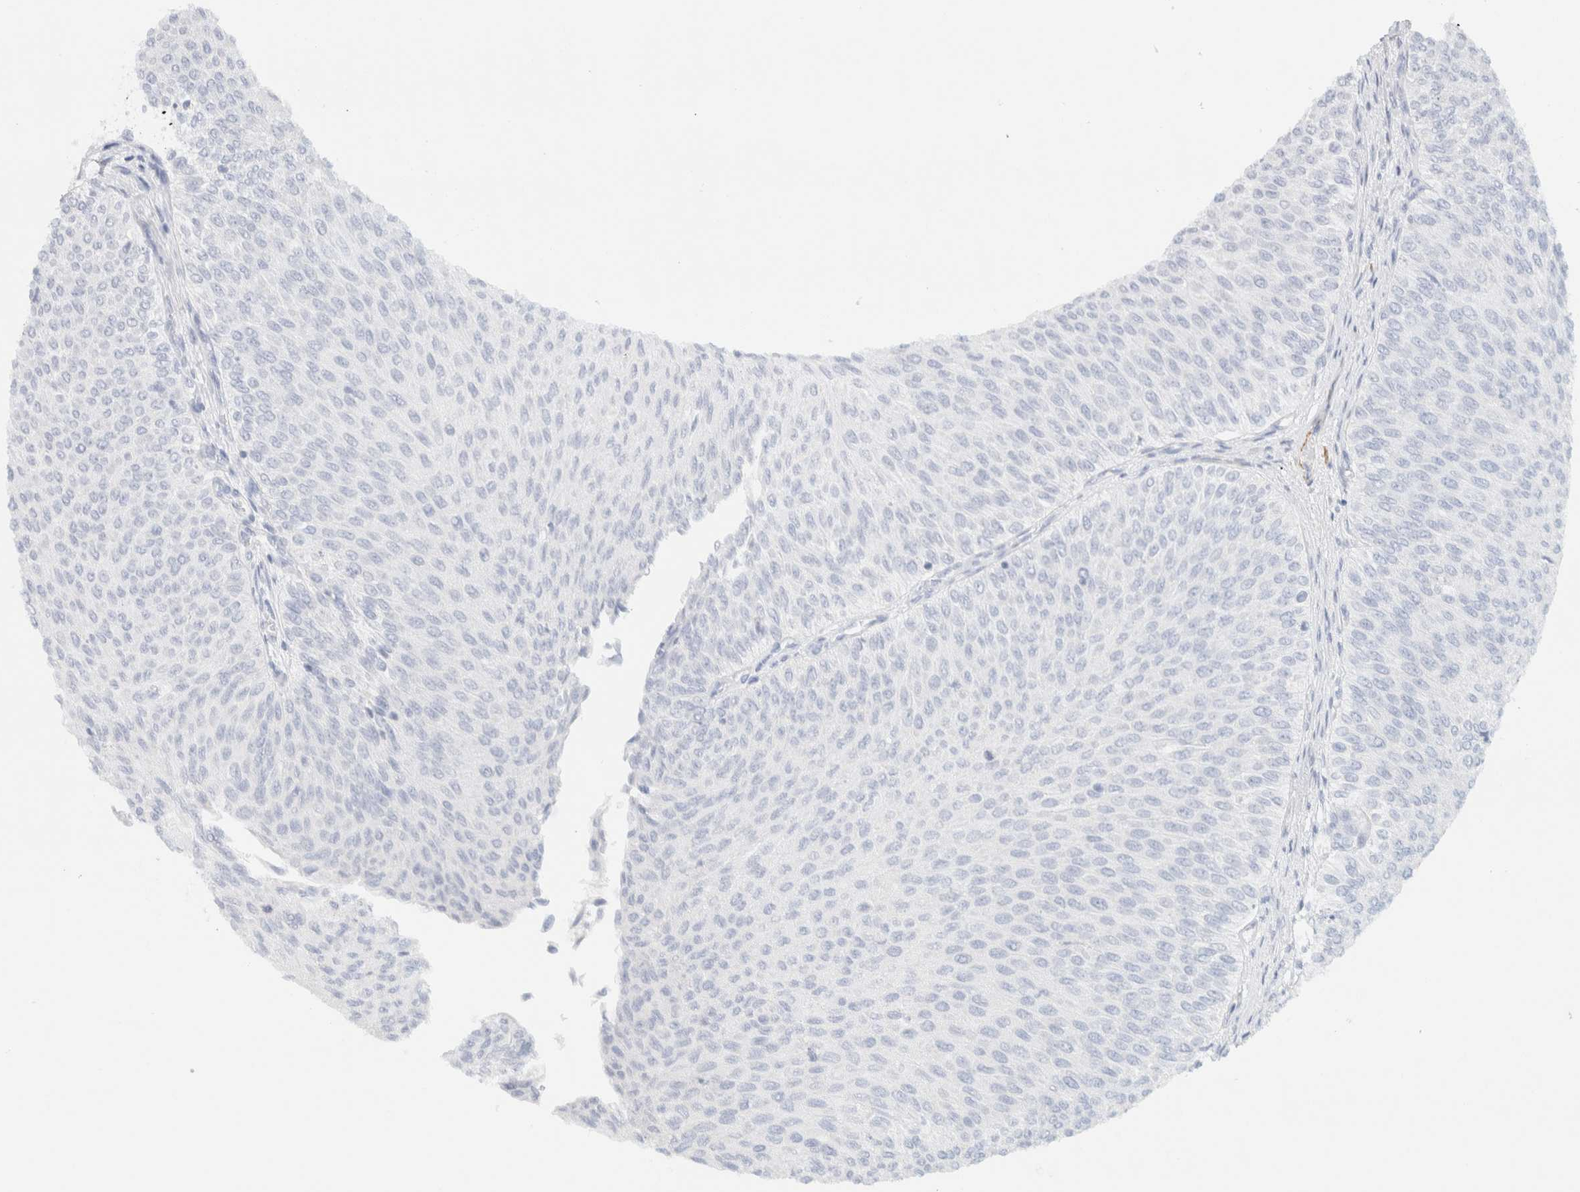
{"staining": {"intensity": "negative", "quantity": "none", "location": "none"}, "tissue": "urothelial cancer", "cell_type": "Tumor cells", "image_type": "cancer", "snomed": [{"axis": "morphology", "description": "Urothelial carcinoma, Low grade"}, {"axis": "topography", "description": "Urinary bladder"}], "caption": "Image shows no protein staining in tumor cells of low-grade urothelial carcinoma tissue. The staining was performed using DAB (3,3'-diaminobenzidine) to visualize the protein expression in brown, while the nuclei were stained in blue with hematoxylin (Magnification: 20x).", "gene": "AFMID", "patient": {"sex": "male", "age": 78}}